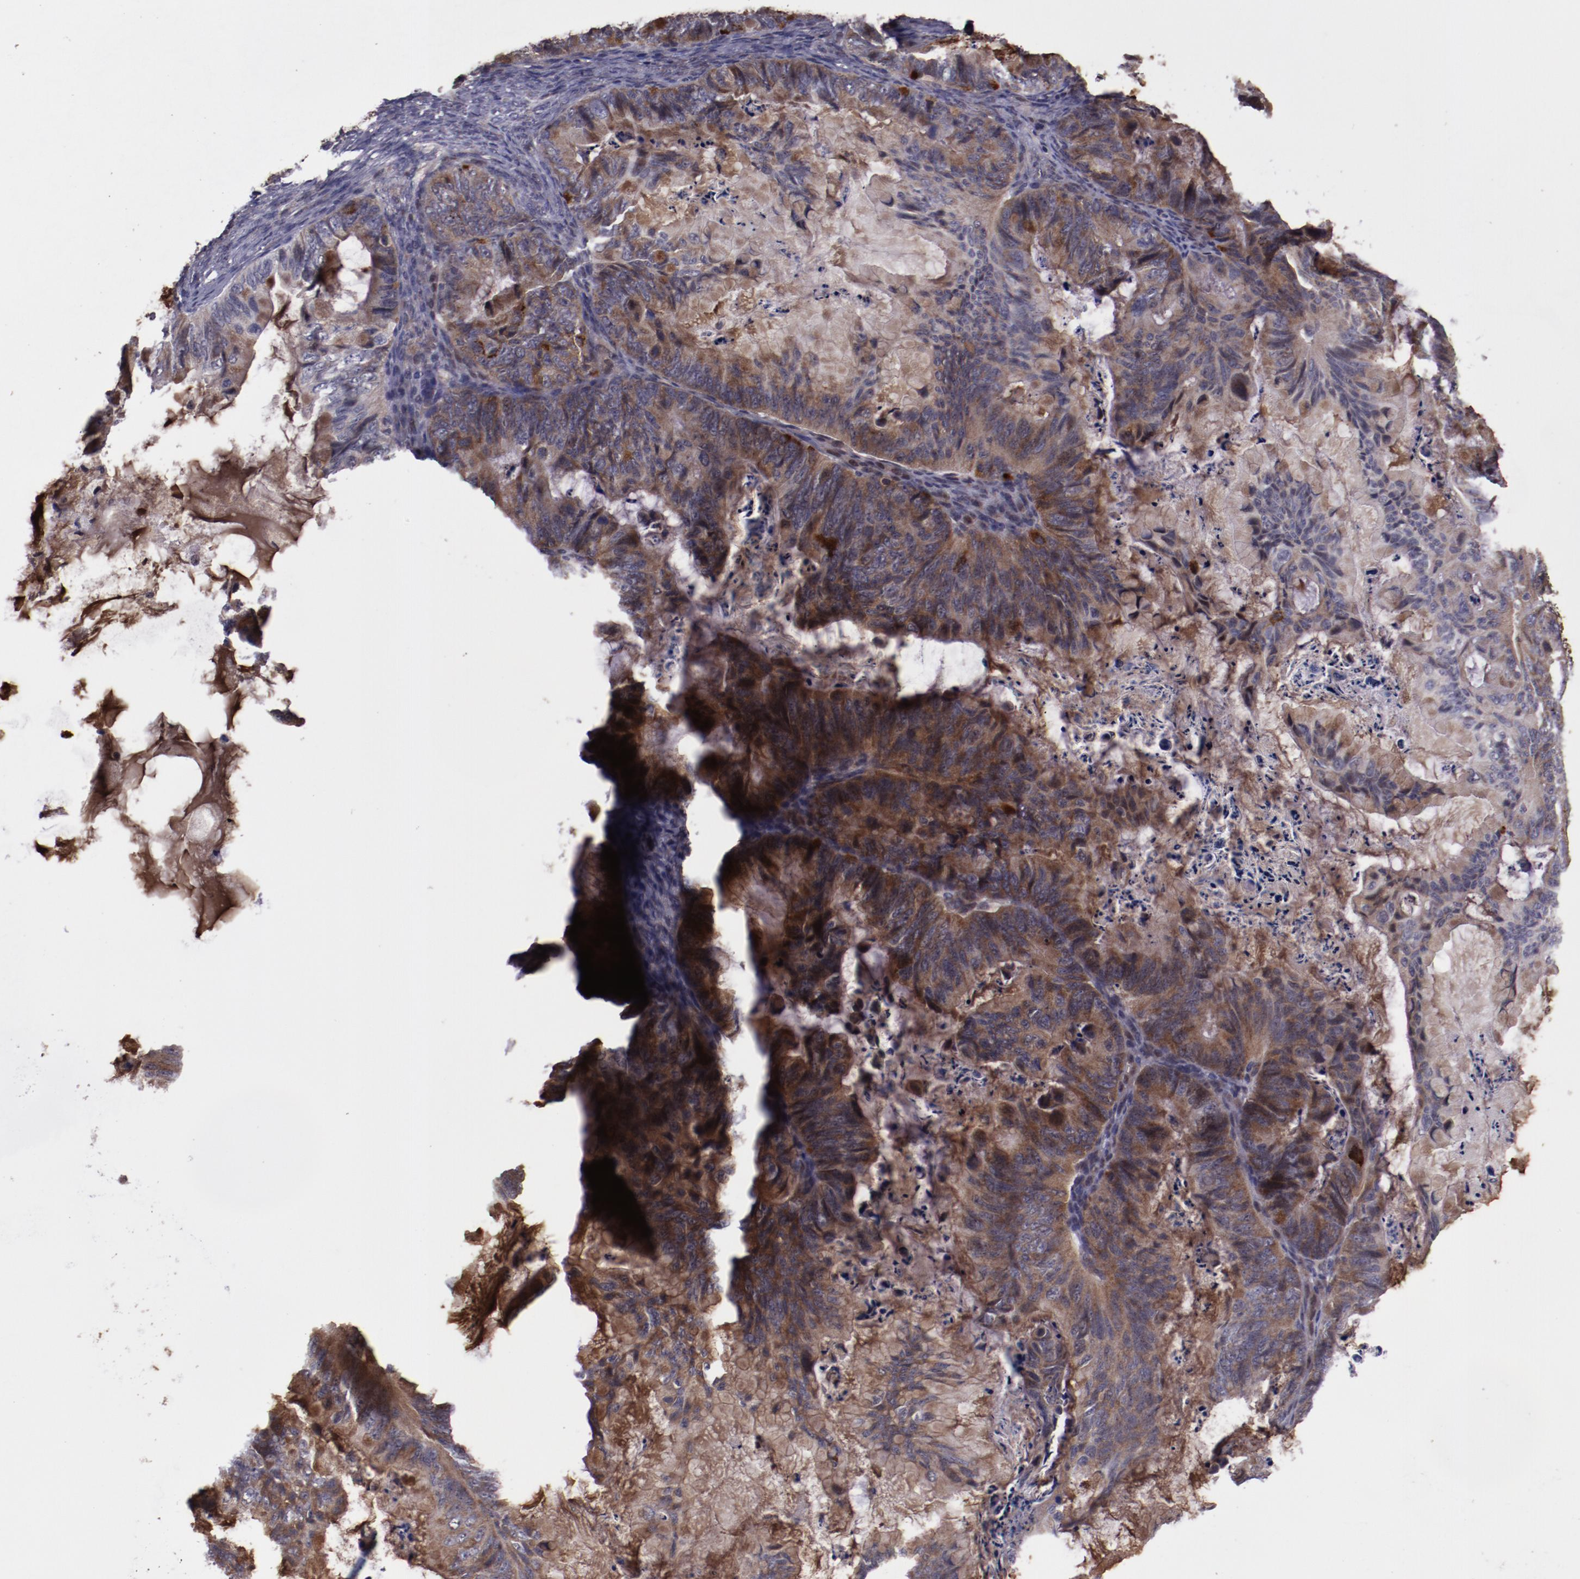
{"staining": {"intensity": "moderate", "quantity": ">75%", "location": "cytoplasmic/membranous"}, "tissue": "ovarian cancer", "cell_type": "Tumor cells", "image_type": "cancer", "snomed": [{"axis": "morphology", "description": "Cystadenocarcinoma, mucinous, NOS"}, {"axis": "topography", "description": "Ovary"}], "caption": "The photomicrograph shows a brown stain indicating the presence of a protein in the cytoplasmic/membranous of tumor cells in mucinous cystadenocarcinoma (ovarian). The protein is shown in brown color, while the nuclei are stained blue.", "gene": "FTSJ1", "patient": {"sex": "female", "age": 36}}